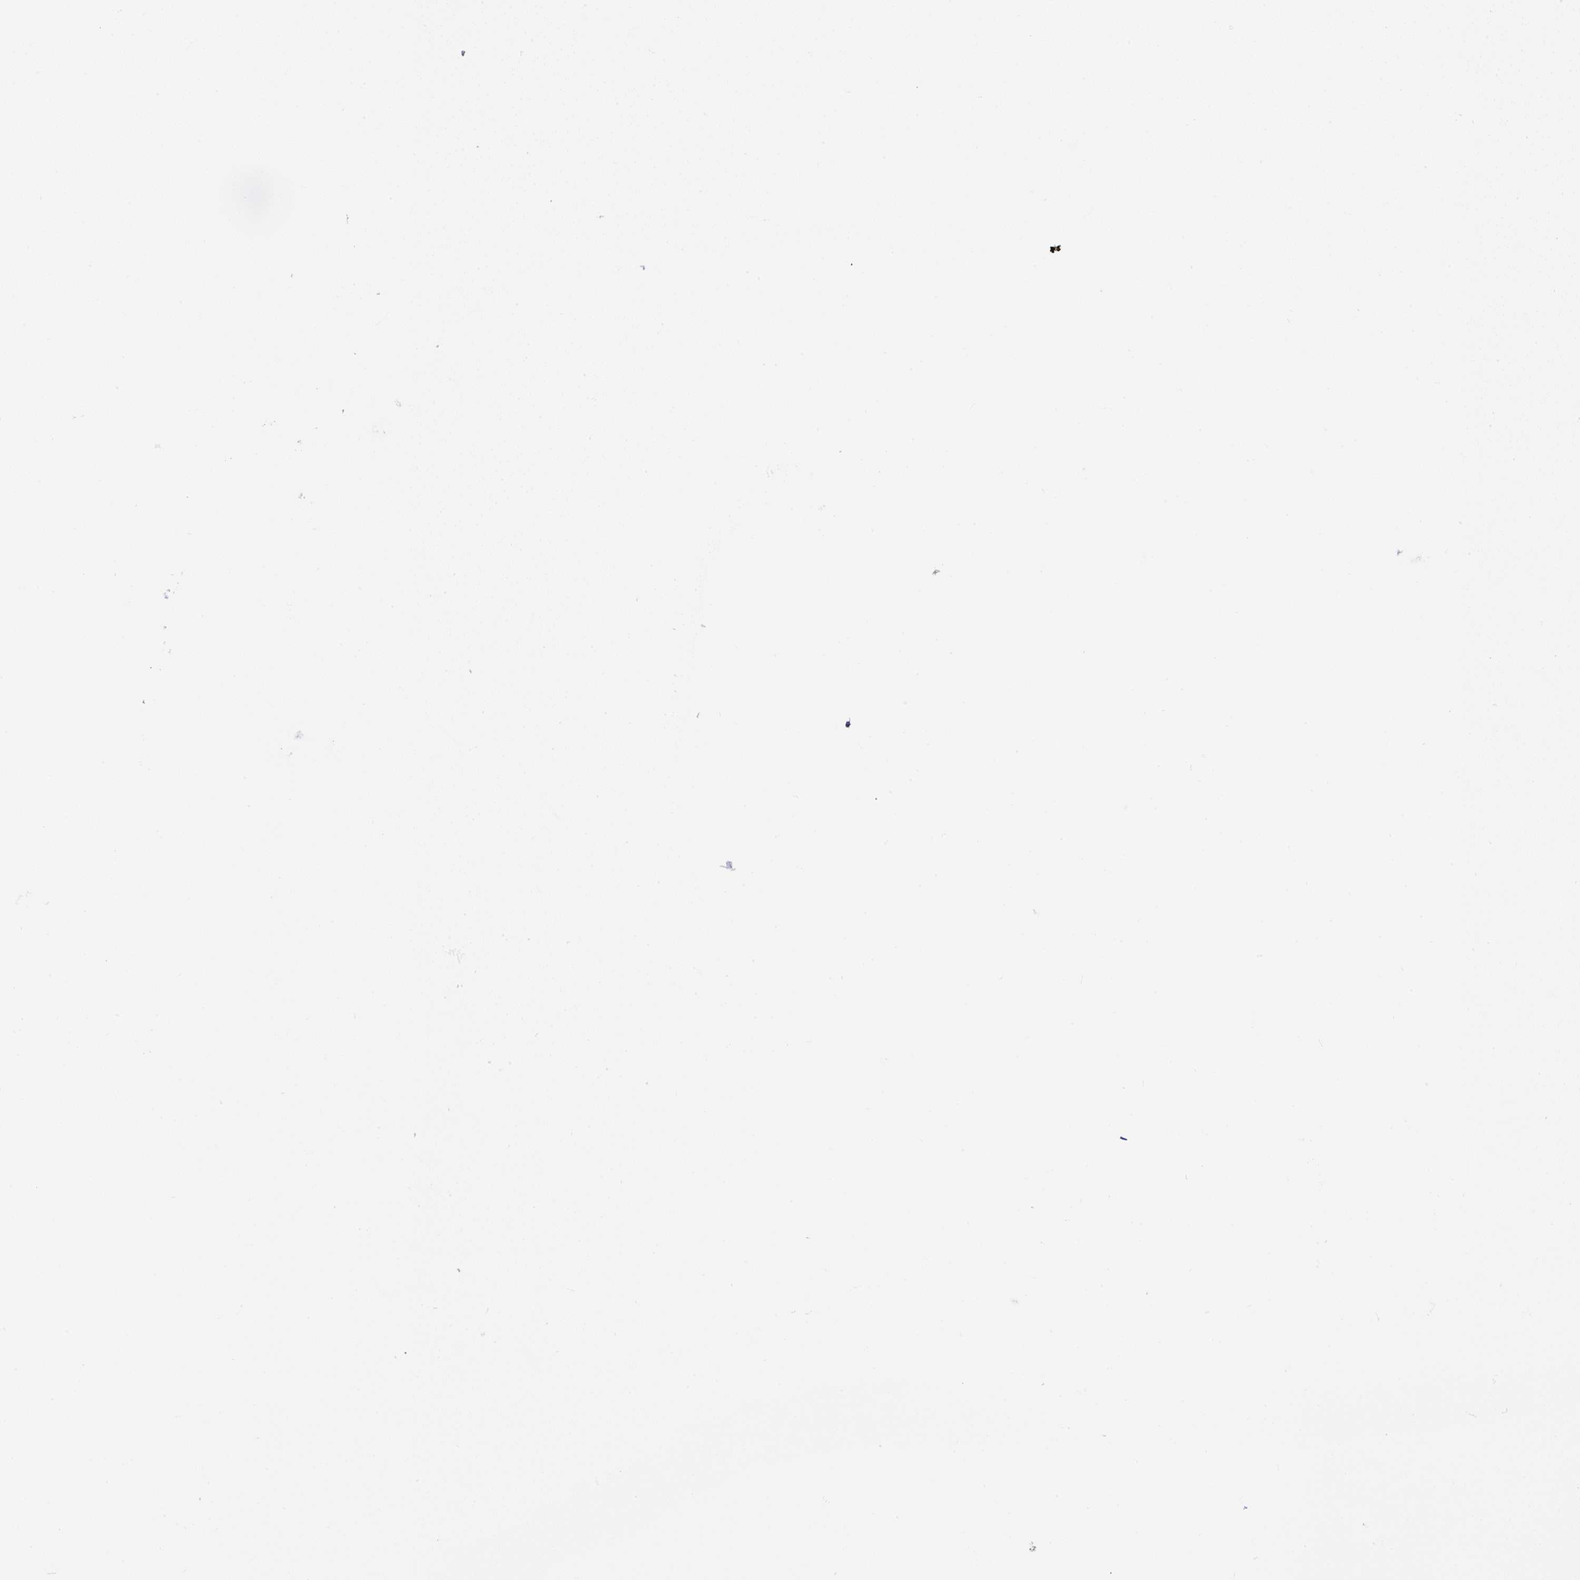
{"staining": {"intensity": "negative", "quantity": "none", "location": "none"}, "tissue": "lung cancer", "cell_type": "Tumor cells", "image_type": "cancer", "snomed": [{"axis": "morphology", "description": "Squamous cell carcinoma, NOS"}, {"axis": "topography", "description": "Lung"}], "caption": "Protein analysis of squamous cell carcinoma (lung) exhibits no significant expression in tumor cells. The staining is performed using DAB brown chromogen with nuclei counter-stained in using hematoxylin.", "gene": "TMPRSS11E", "patient": {"sex": "male", "age": 74}}